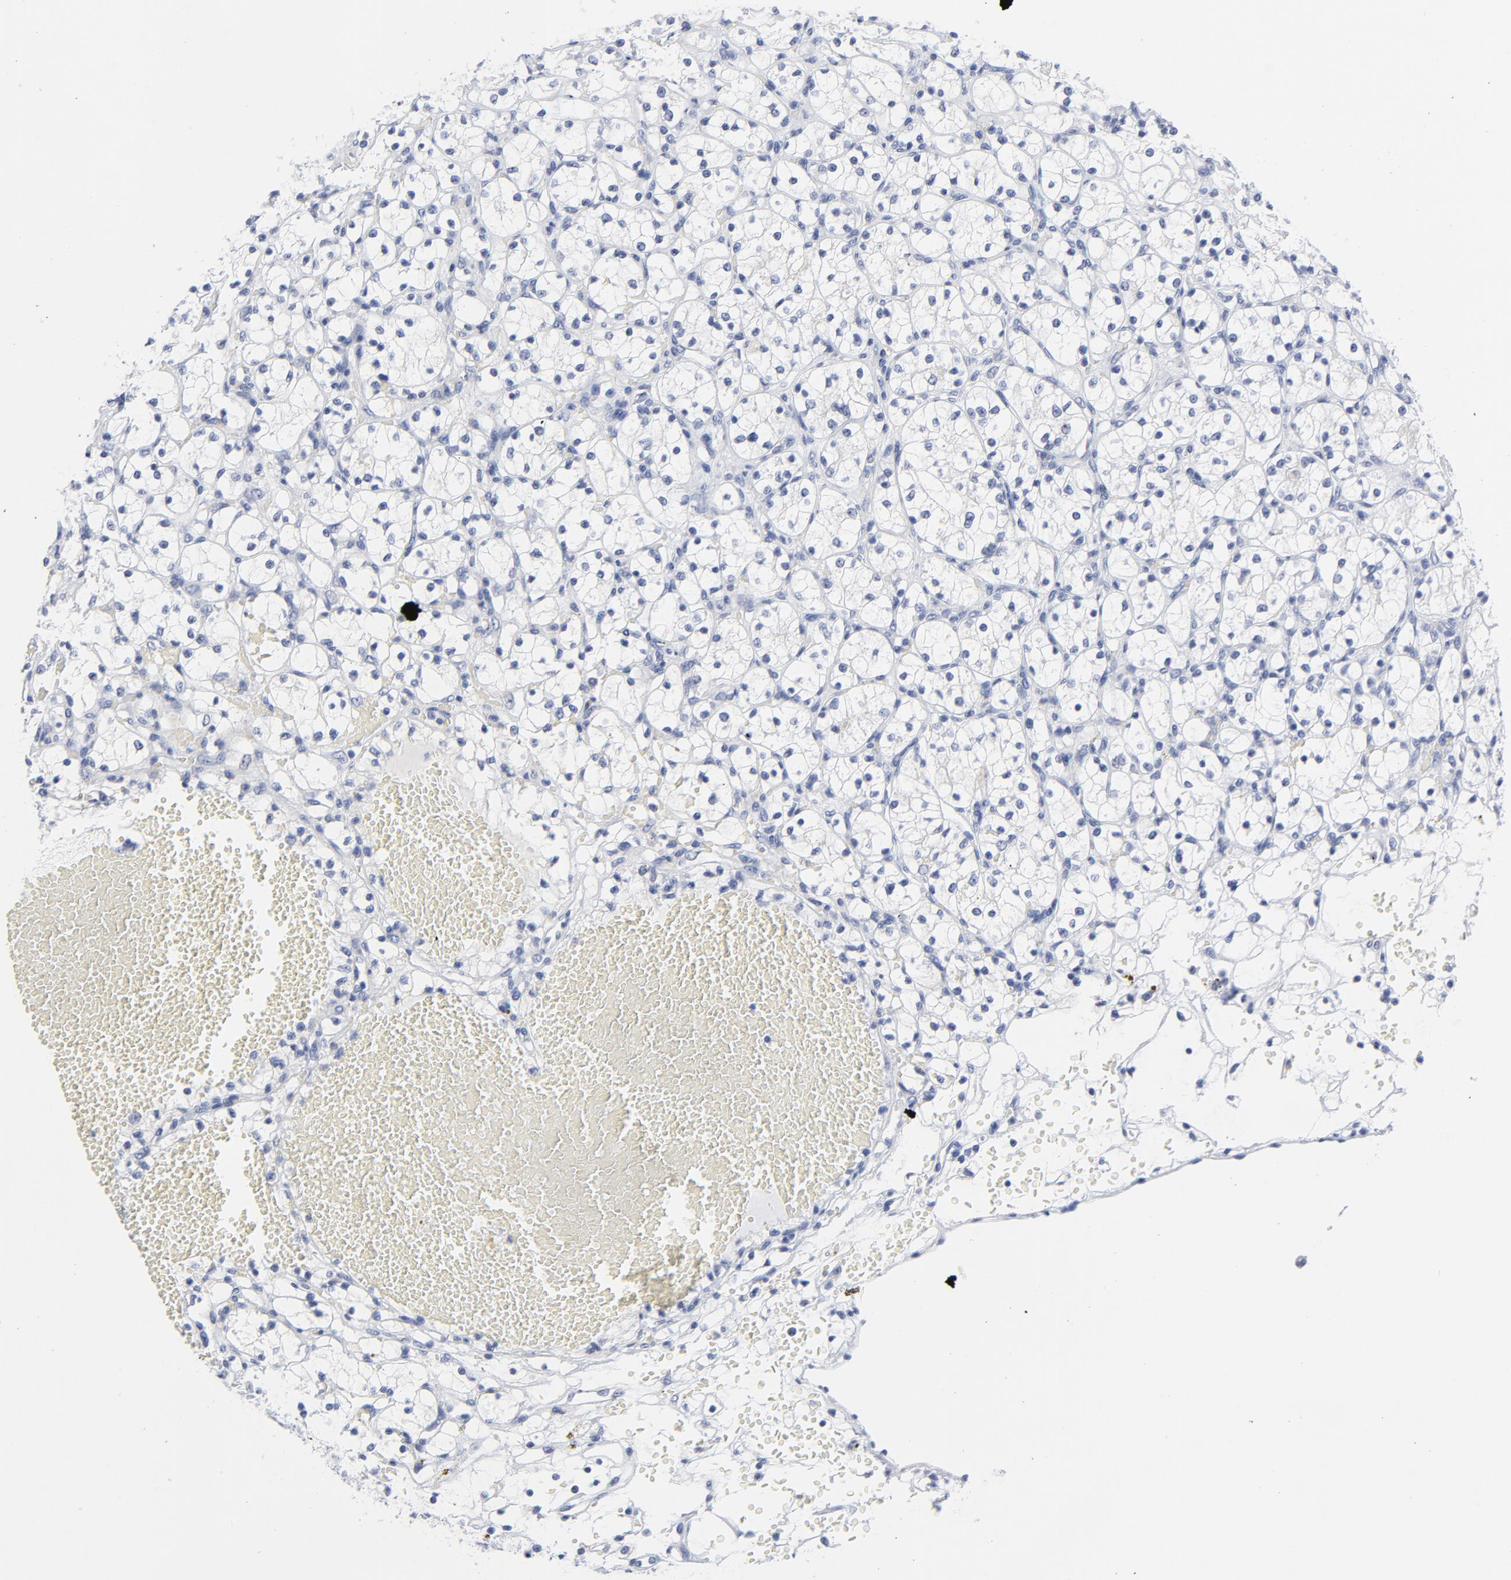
{"staining": {"intensity": "negative", "quantity": "none", "location": "none"}, "tissue": "renal cancer", "cell_type": "Tumor cells", "image_type": "cancer", "snomed": [{"axis": "morphology", "description": "Adenocarcinoma, NOS"}, {"axis": "topography", "description": "Kidney"}], "caption": "High power microscopy image of an immunohistochemistry image of adenocarcinoma (renal), revealing no significant expression in tumor cells.", "gene": "CLEC4G", "patient": {"sex": "female", "age": 60}}